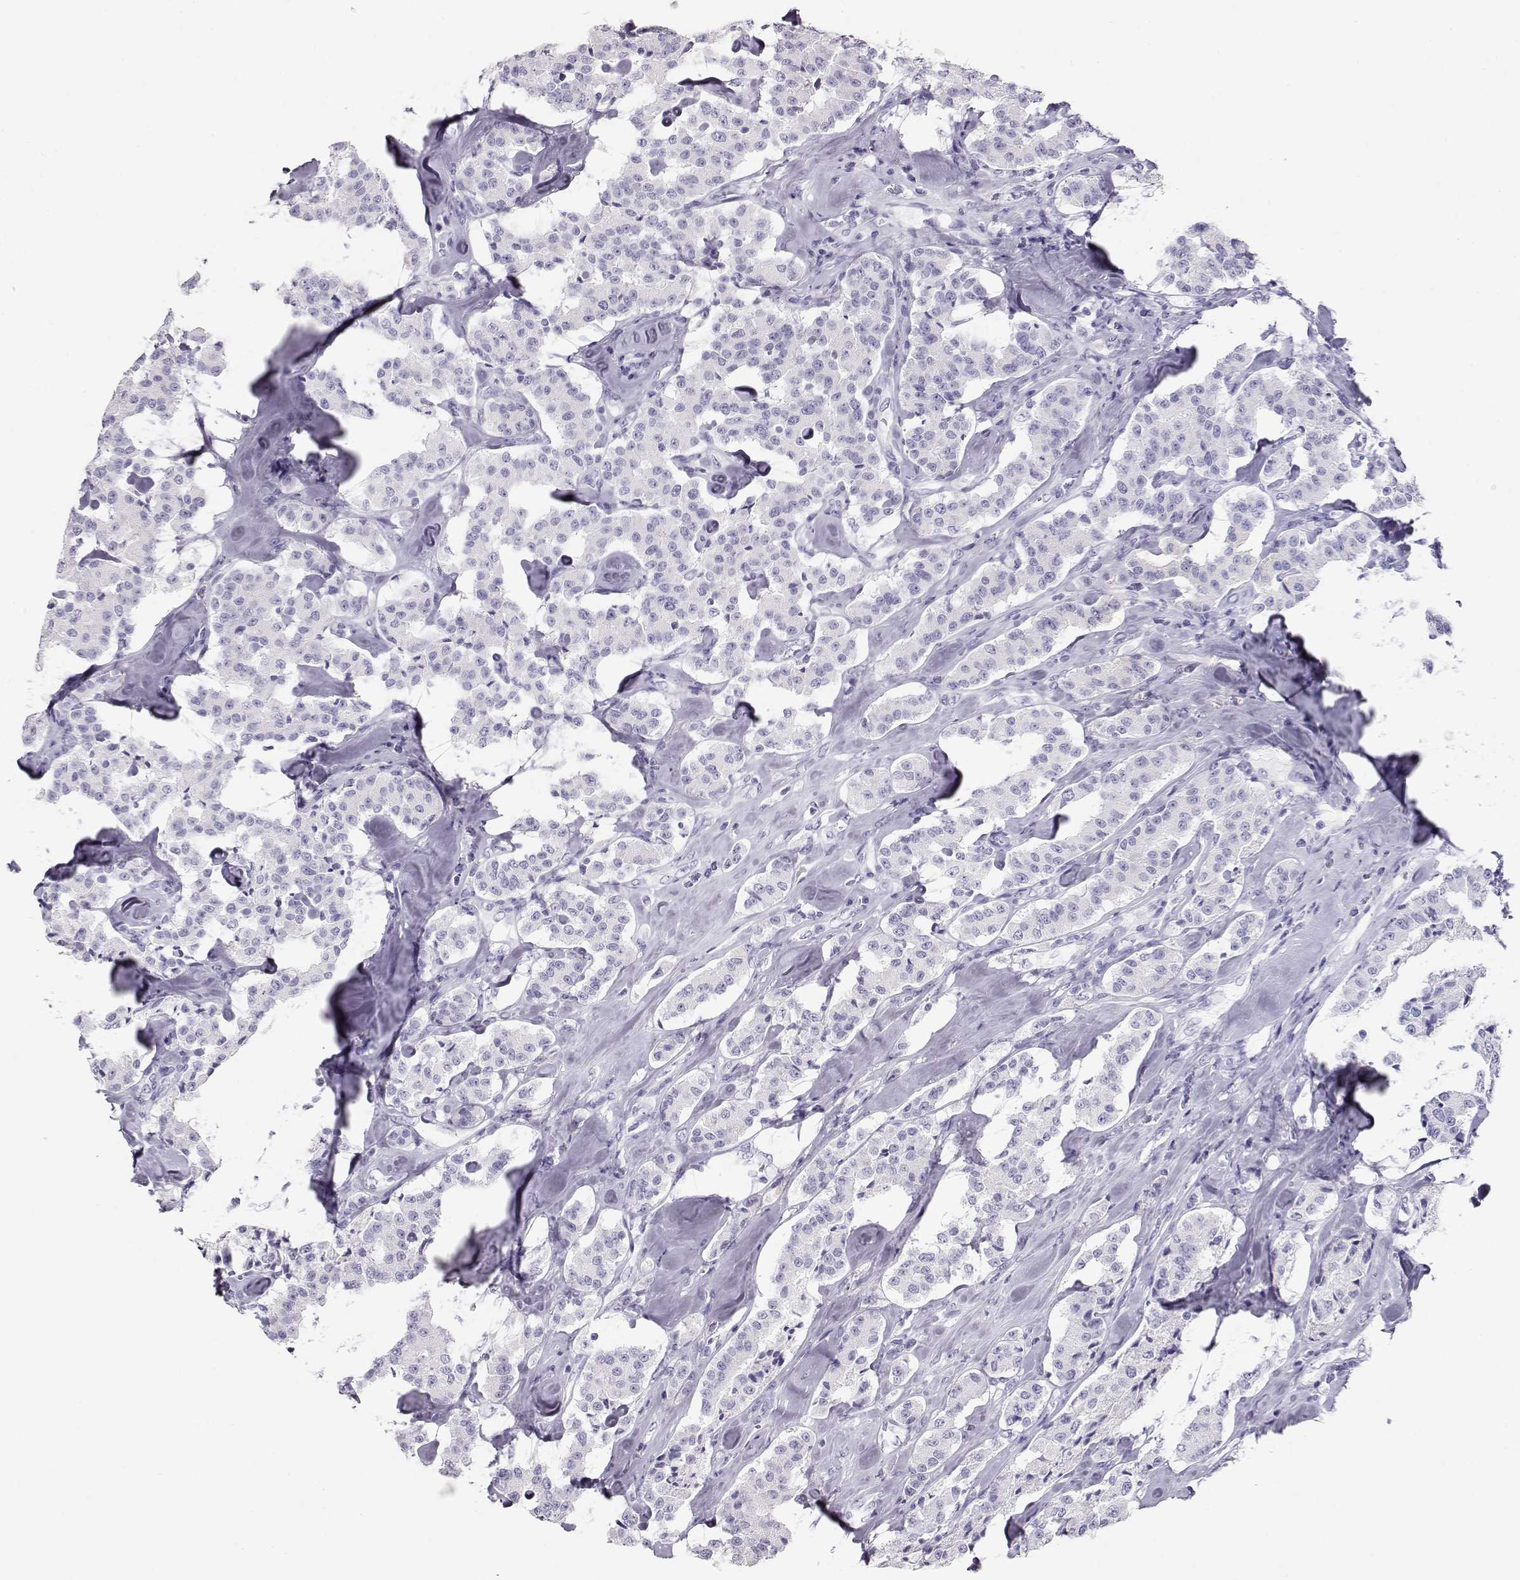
{"staining": {"intensity": "negative", "quantity": "none", "location": "none"}, "tissue": "carcinoid", "cell_type": "Tumor cells", "image_type": "cancer", "snomed": [{"axis": "morphology", "description": "Carcinoid, malignant, NOS"}, {"axis": "topography", "description": "Pancreas"}], "caption": "The immunohistochemistry (IHC) histopathology image has no significant expression in tumor cells of carcinoid tissue.", "gene": "MAGEC1", "patient": {"sex": "male", "age": 41}}